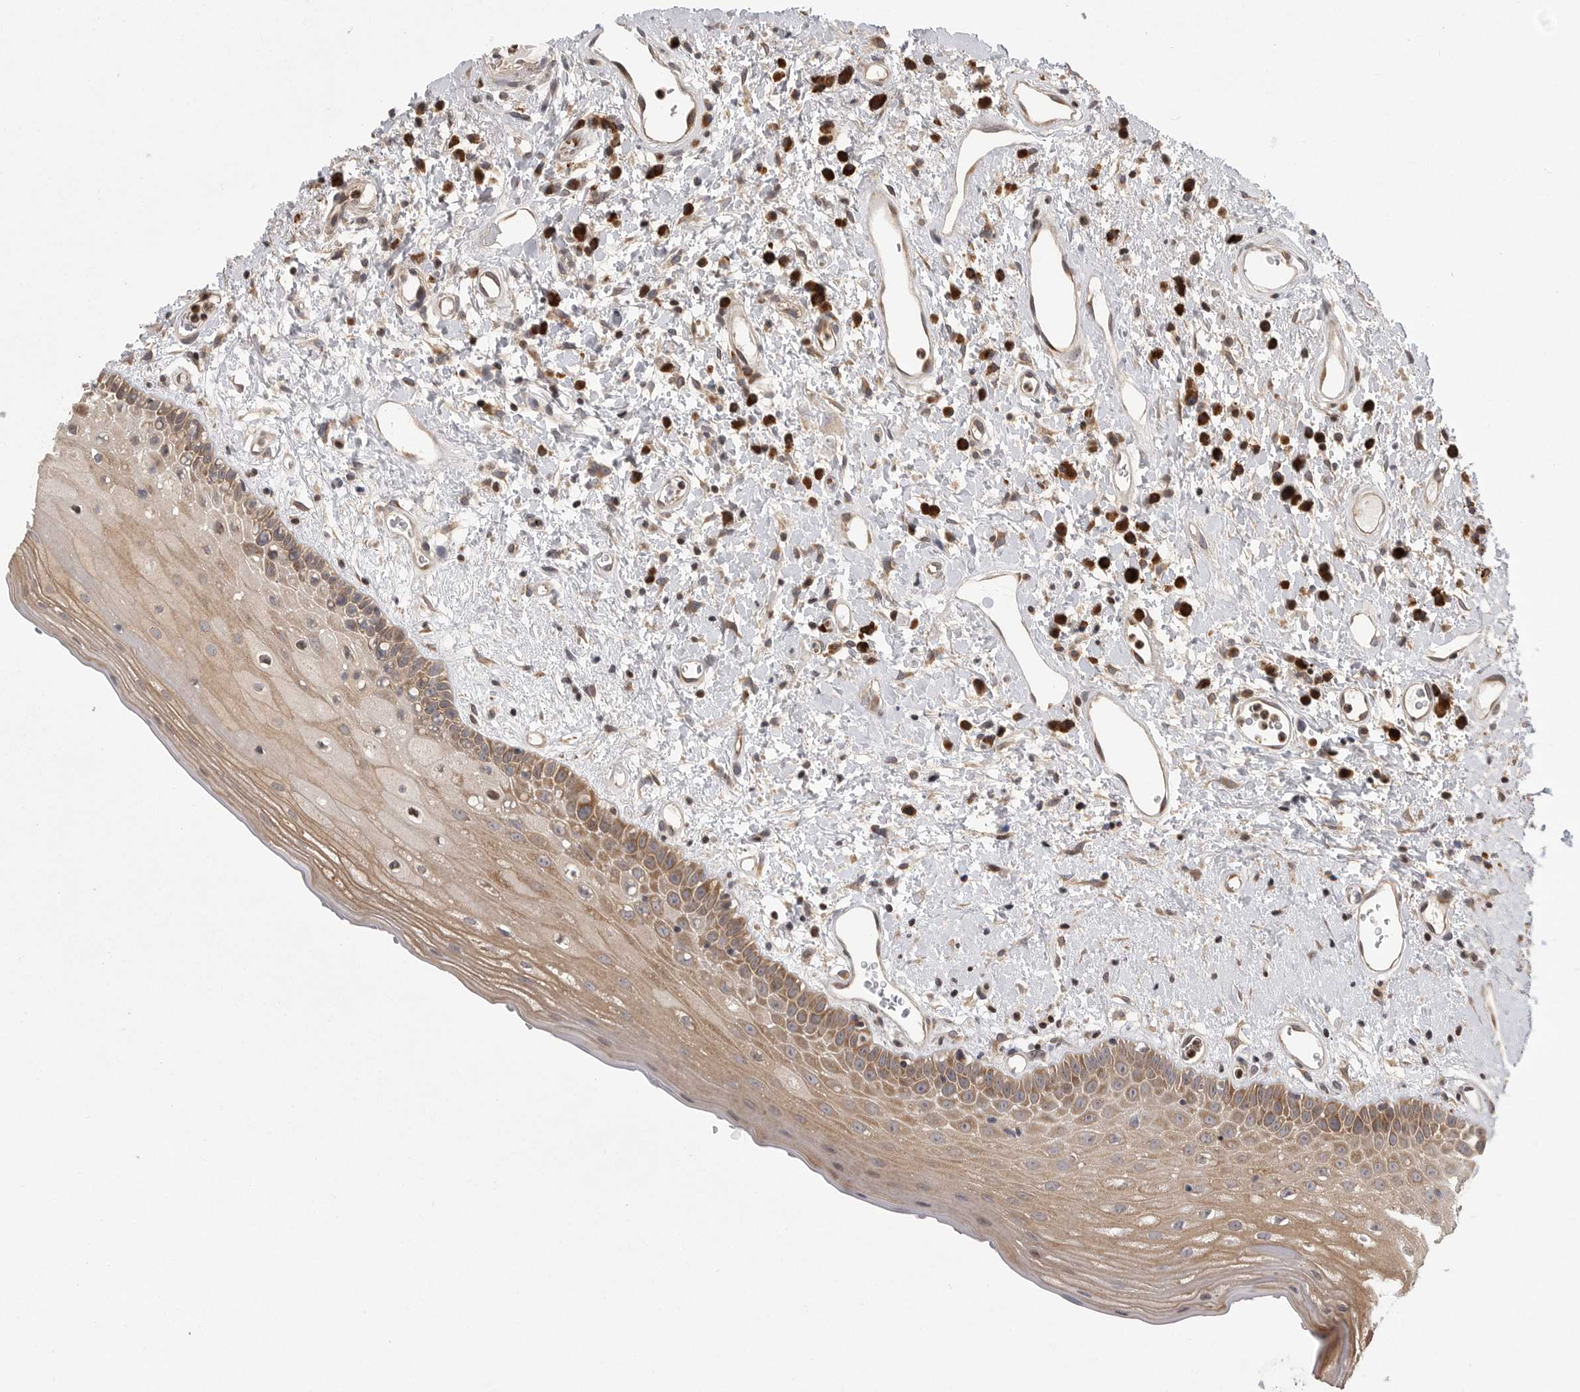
{"staining": {"intensity": "moderate", "quantity": ">75%", "location": "cytoplasmic/membranous"}, "tissue": "oral mucosa", "cell_type": "Squamous epithelial cells", "image_type": "normal", "snomed": [{"axis": "morphology", "description": "Normal tissue, NOS"}, {"axis": "topography", "description": "Oral tissue"}], "caption": "Immunohistochemical staining of benign human oral mucosa exhibits >75% levels of moderate cytoplasmic/membranous protein staining in about >75% of squamous epithelial cells.", "gene": "OXR1", "patient": {"sex": "female", "age": 76}}